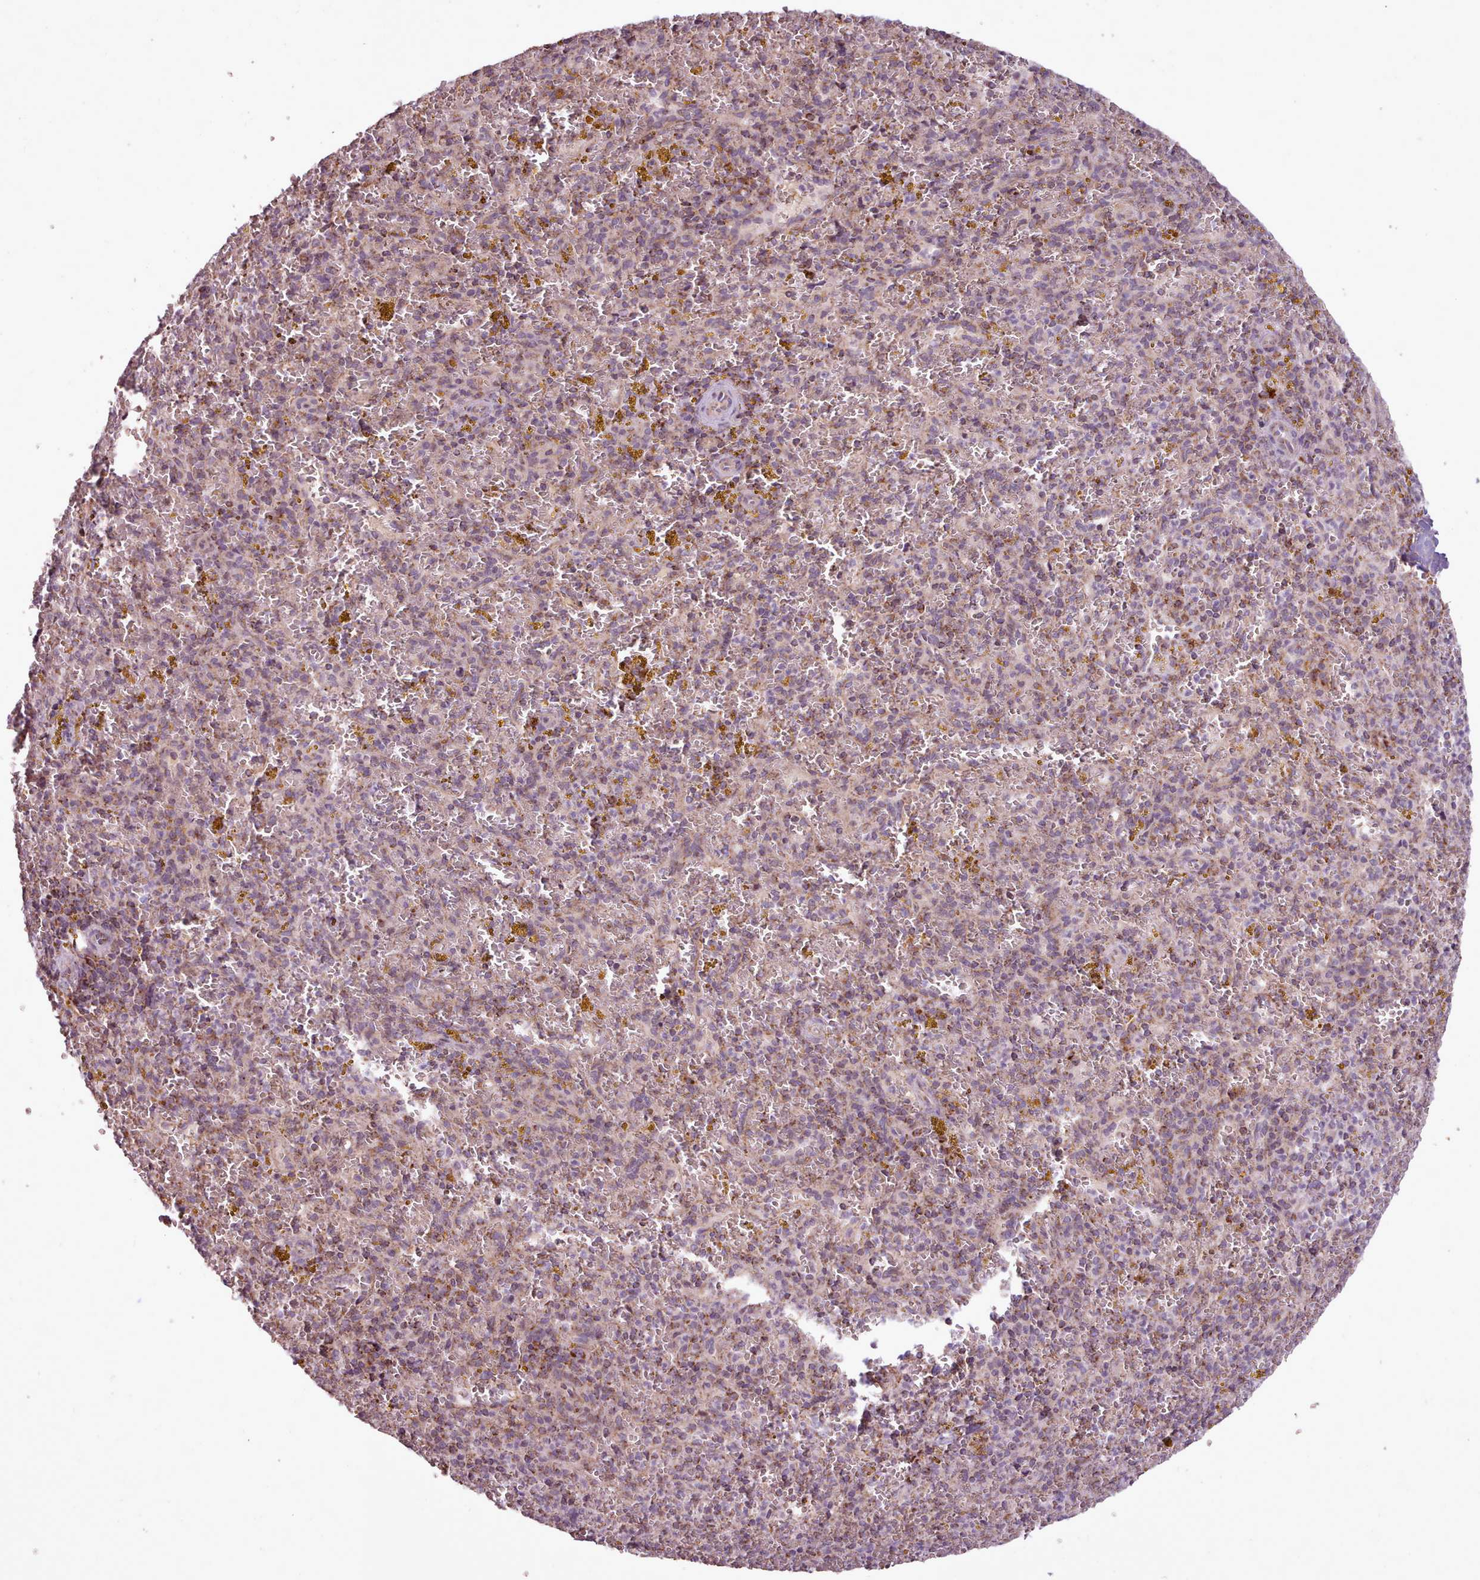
{"staining": {"intensity": "moderate", "quantity": "<25%", "location": "cytoplasmic/membranous"}, "tissue": "spleen", "cell_type": "Cells in red pulp", "image_type": "normal", "snomed": [{"axis": "morphology", "description": "Normal tissue, NOS"}, {"axis": "topography", "description": "Spleen"}], "caption": "Immunohistochemical staining of normal human spleen displays <25% levels of moderate cytoplasmic/membranous protein expression in approximately <25% of cells in red pulp.", "gene": "LIN7C", "patient": {"sex": "male", "age": 57}}